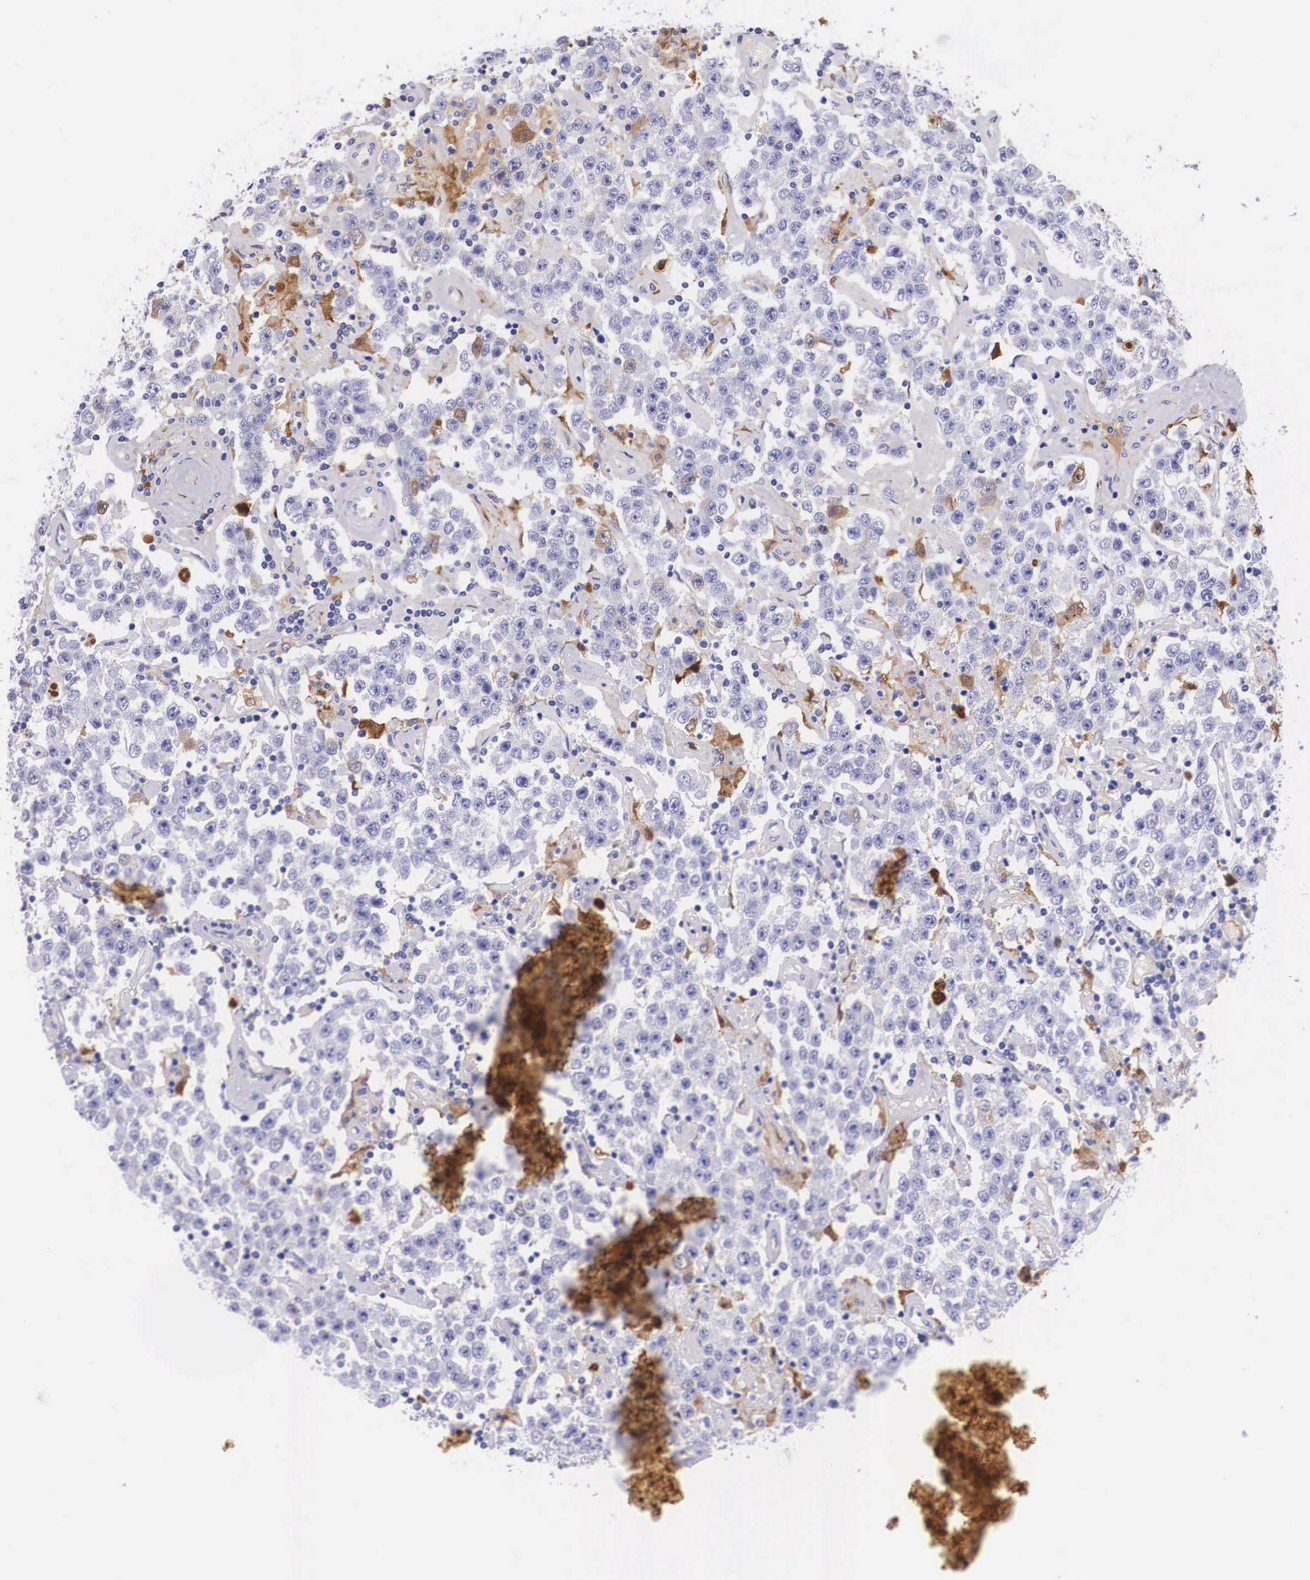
{"staining": {"intensity": "negative", "quantity": "none", "location": "none"}, "tissue": "testis cancer", "cell_type": "Tumor cells", "image_type": "cancer", "snomed": [{"axis": "morphology", "description": "Seminoma, NOS"}, {"axis": "topography", "description": "Testis"}], "caption": "Photomicrograph shows no significant protein staining in tumor cells of testis cancer.", "gene": "PLG", "patient": {"sex": "male", "age": 52}}